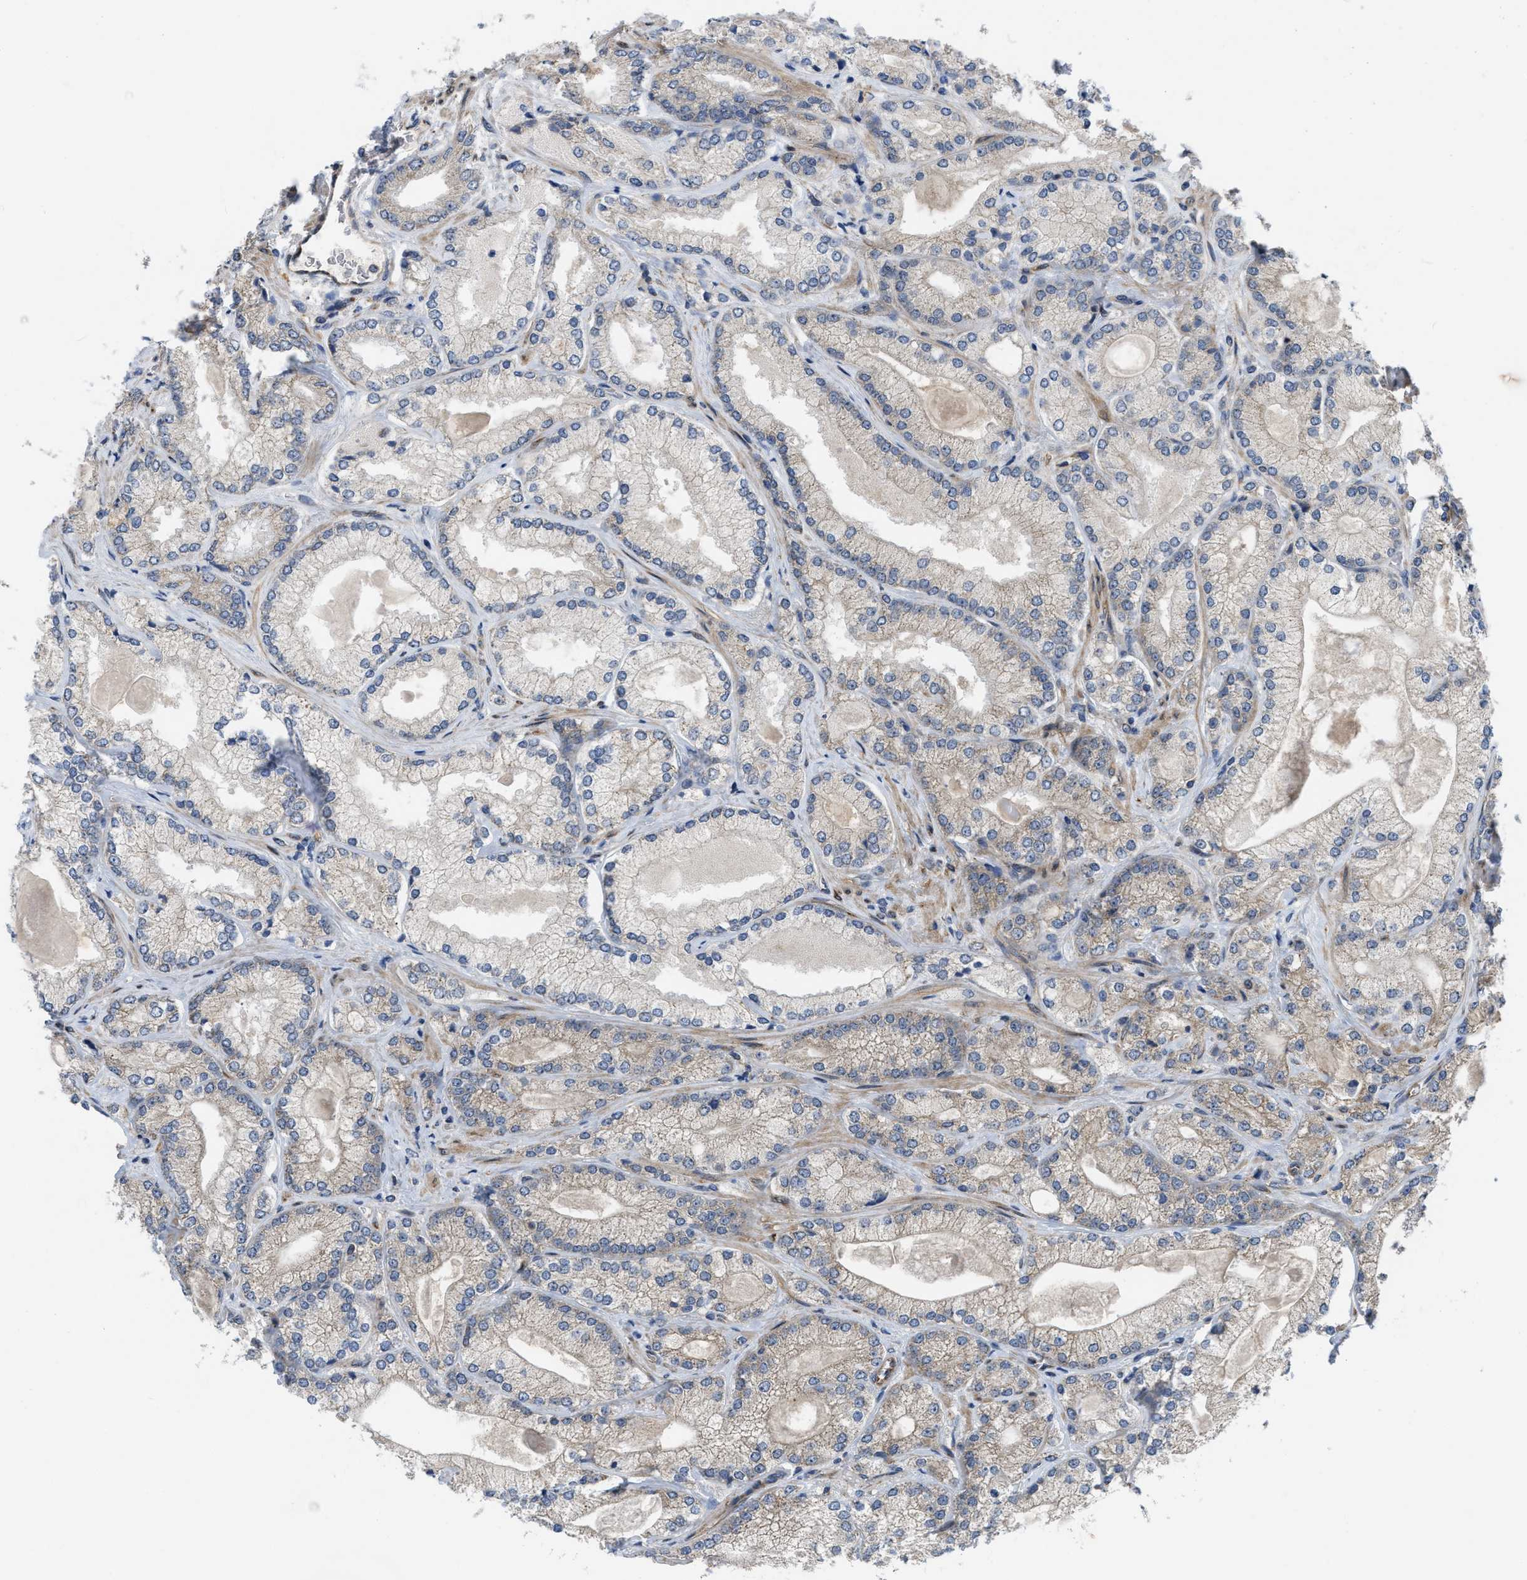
{"staining": {"intensity": "weak", "quantity": "<25%", "location": "cytoplasmic/membranous"}, "tissue": "prostate cancer", "cell_type": "Tumor cells", "image_type": "cancer", "snomed": [{"axis": "morphology", "description": "Adenocarcinoma, Low grade"}, {"axis": "topography", "description": "Prostate"}], "caption": "High magnification brightfield microscopy of prostate cancer stained with DAB (3,3'-diaminobenzidine) (brown) and counterstained with hematoxylin (blue): tumor cells show no significant staining.", "gene": "EOGT", "patient": {"sex": "male", "age": 65}}